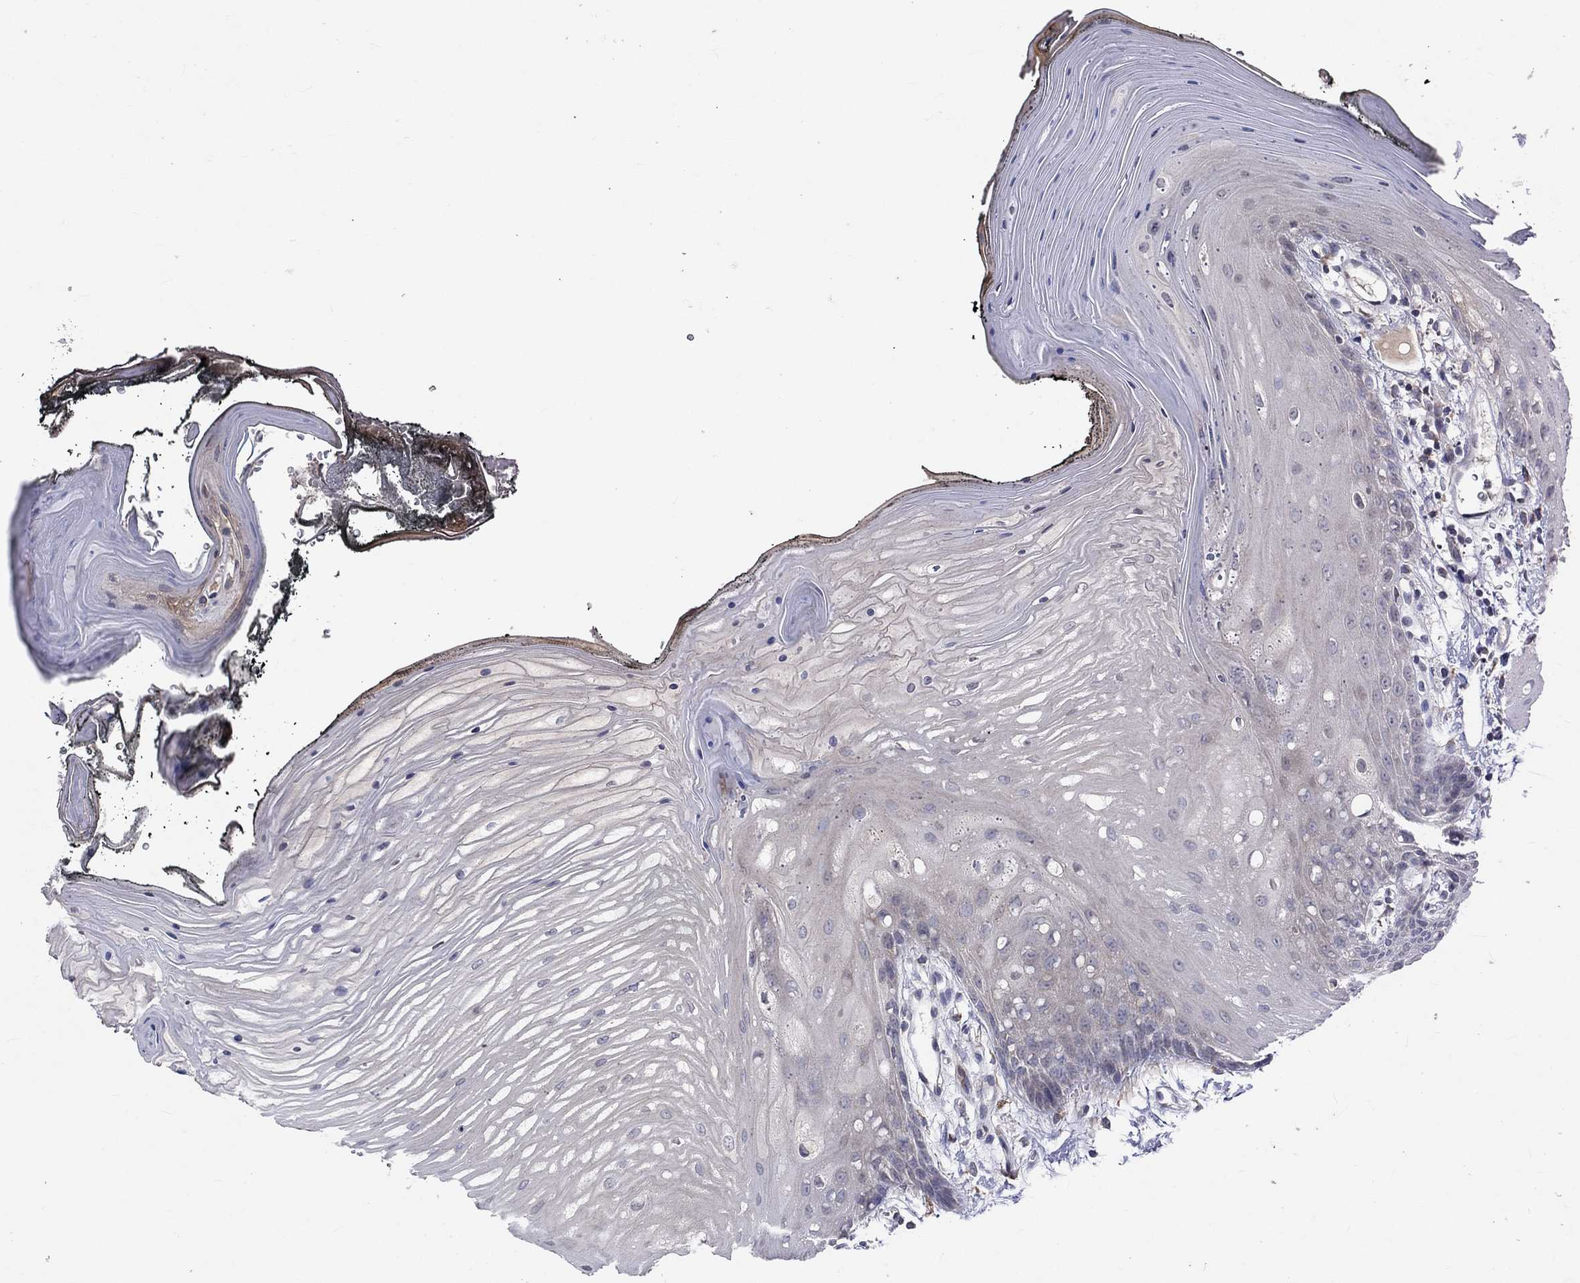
{"staining": {"intensity": "negative", "quantity": "none", "location": "none"}, "tissue": "oral mucosa", "cell_type": "Squamous epithelial cells", "image_type": "normal", "snomed": [{"axis": "morphology", "description": "Normal tissue, NOS"}, {"axis": "morphology", "description": "Squamous cell carcinoma, NOS"}, {"axis": "topography", "description": "Oral tissue"}, {"axis": "topography", "description": "Head-Neck"}], "caption": "Immunohistochemistry (IHC) image of normal oral mucosa: oral mucosa stained with DAB (3,3'-diaminobenzidine) demonstrates no significant protein staining in squamous epithelial cells.", "gene": "TMEM169", "patient": {"sex": "male", "age": 65}}